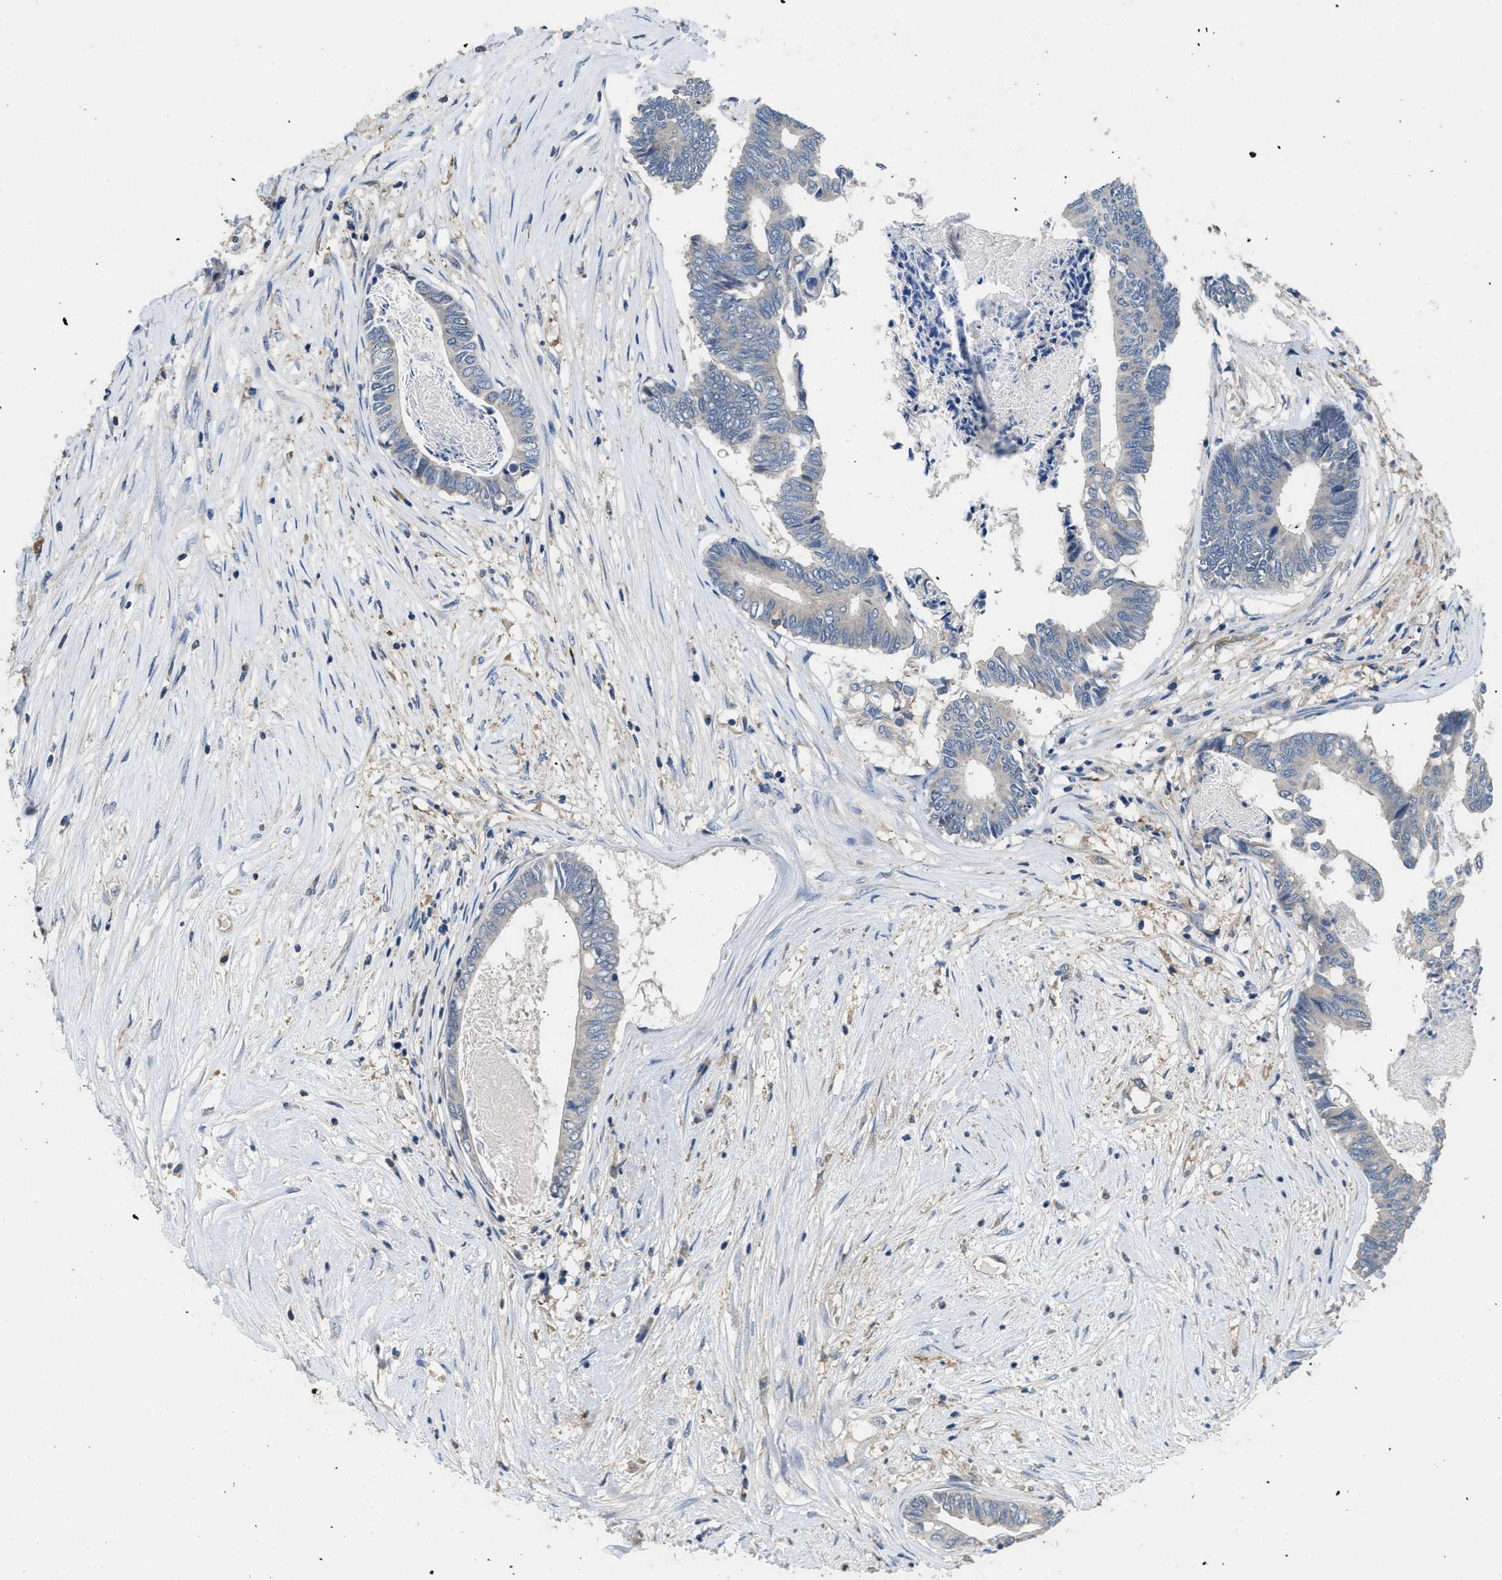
{"staining": {"intensity": "negative", "quantity": "none", "location": "none"}, "tissue": "colorectal cancer", "cell_type": "Tumor cells", "image_type": "cancer", "snomed": [{"axis": "morphology", "description": "Adenocarcinoma, NOS"}, {"axis": "topography", "description": "Rectum"}], "caption": "Colorectal adenocarcinoma stained for a protein using immunohistochemistry displays no staining tumor cells.", "gene": "DGKE", "patient": {"sex": "male", "age": 63}}